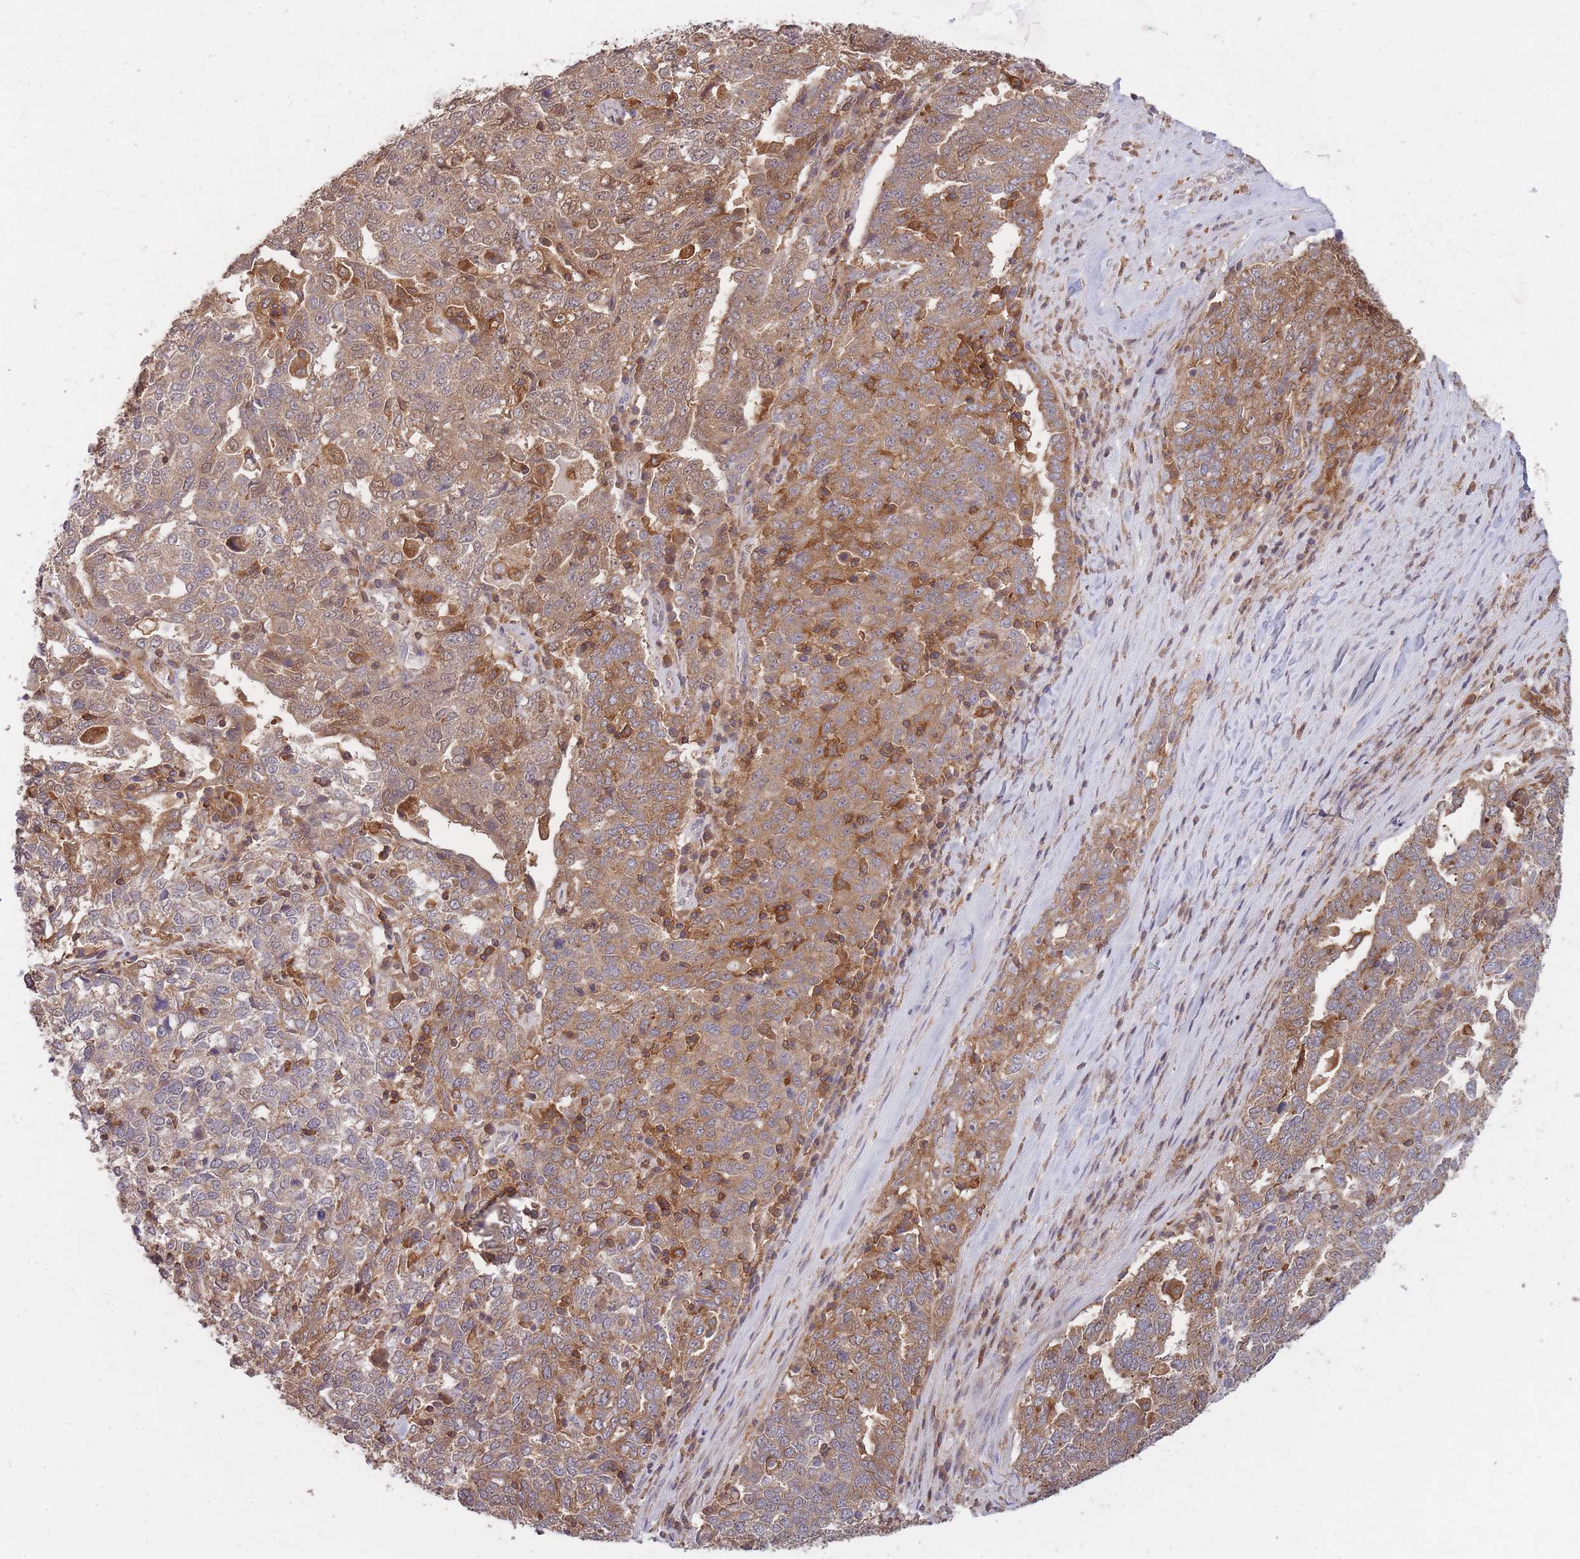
{"staining": {"intensity": "moderate", "quantity": ">75%", "location": "cytoplasmic/membranous"}, "tissue": "ovarian cancer", "cell_type": "Tumor cells", "image_type": "cancer", "snomed": [{"axis": "morphology", "description": "Carcinoma, endometroid"}, {"axis": "topography", "description": "Ovary"}], "caption": "Tumor cells show medium levels of moderate cytoplasmic/membranous staining in approximately >75% of cells in ovarian cancer.", "gene": "GMIP", "patient": {"sex": "female", "age": 62}}